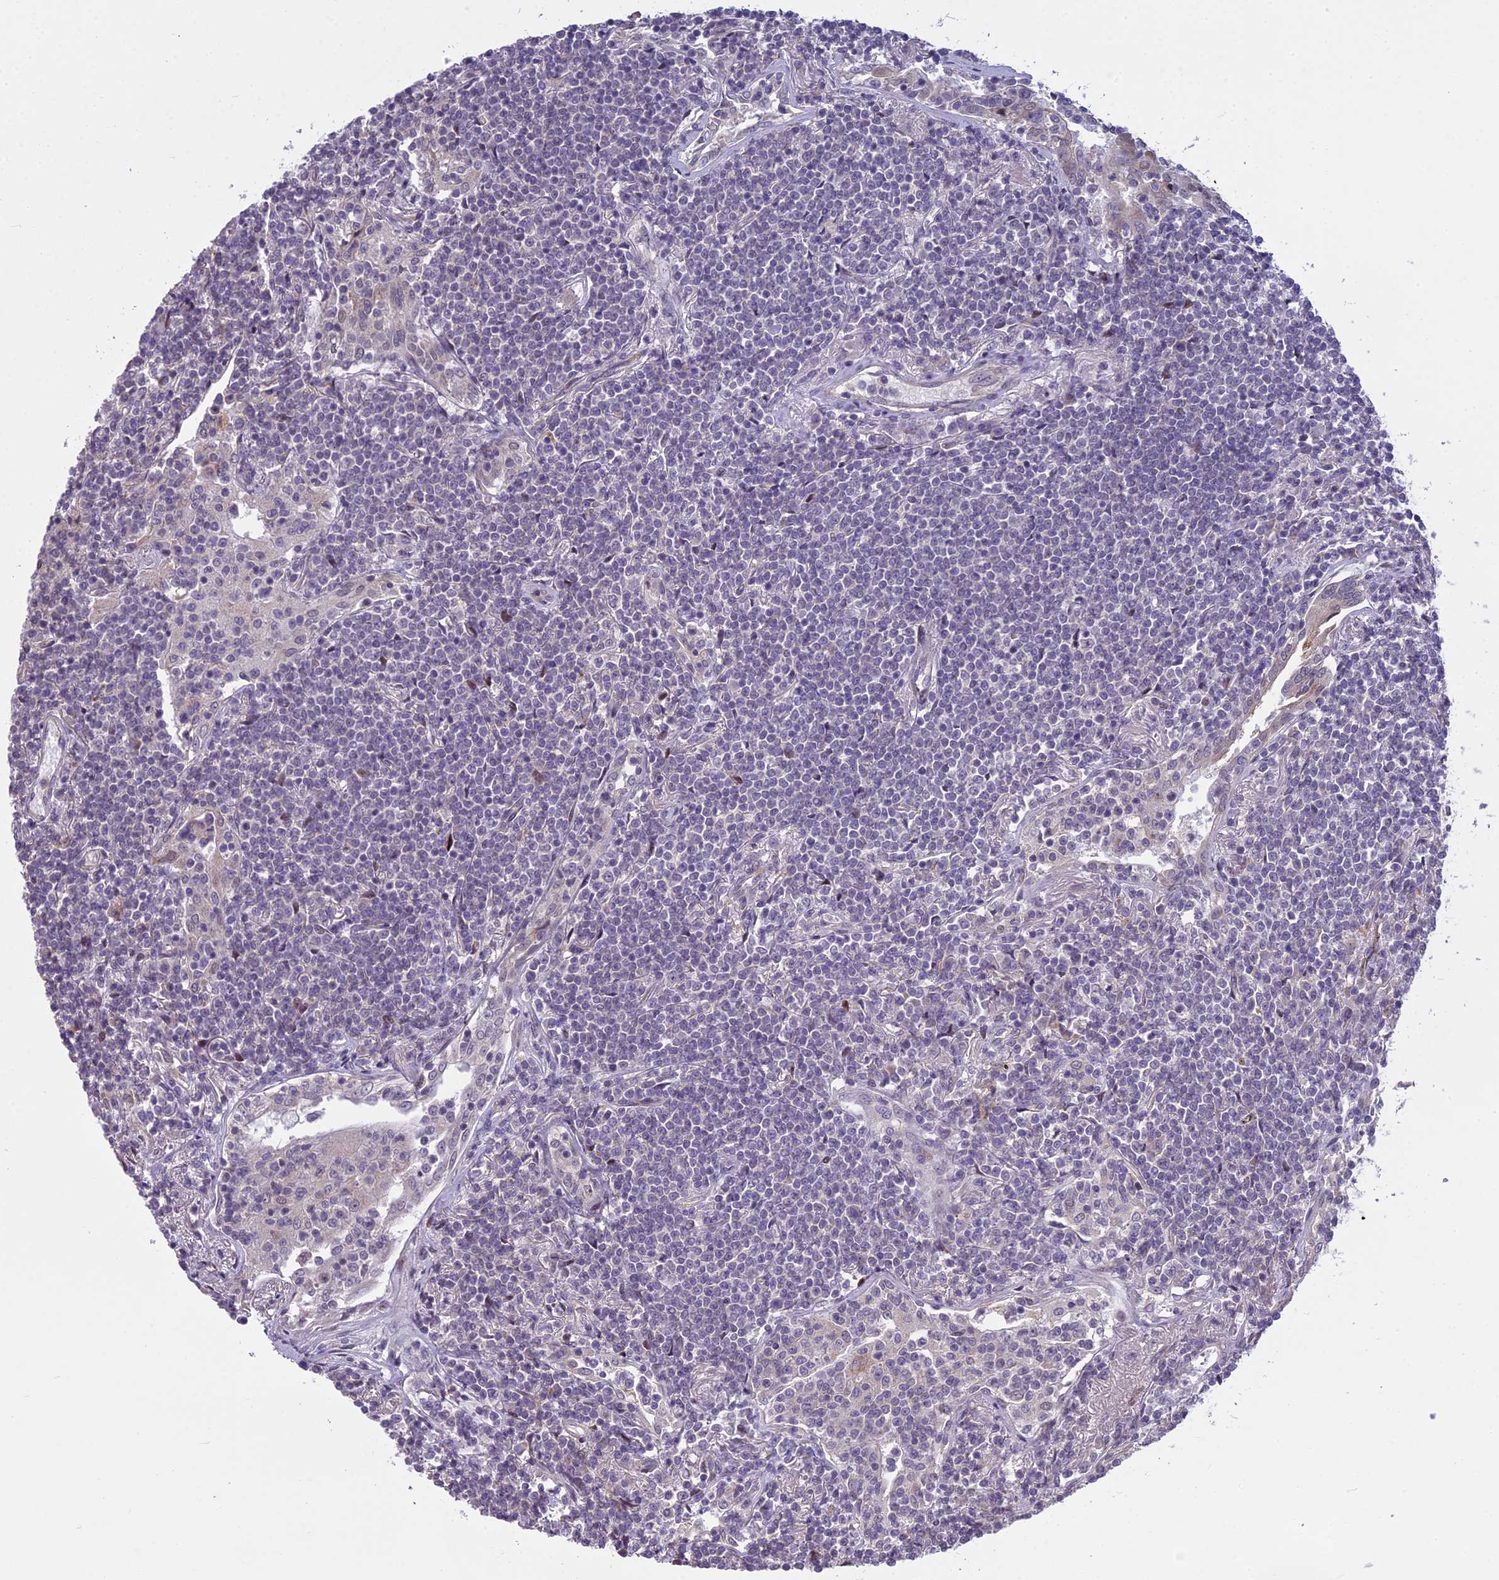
{"staining": {"intensity": "negative", "quantity": "none", "location": "none"}, "tissue": "lymphoma", "cell_type": "Tumor cells", "image_type": "cancer", "snomed": [{"axis": "morphology", "description": "Malignant lymphoma, non-Hodgkin's type, Low grade"}, {"axis": "topography", "description": "Lung"}], "caption": "Immunohistochemical staining of human low-grade malignant lymphoma, non-Hodgkin's type displays no significant positivity in tumor cells.", "gene": "AP1M1", "patient": {"sex": "female", "age": 71}}